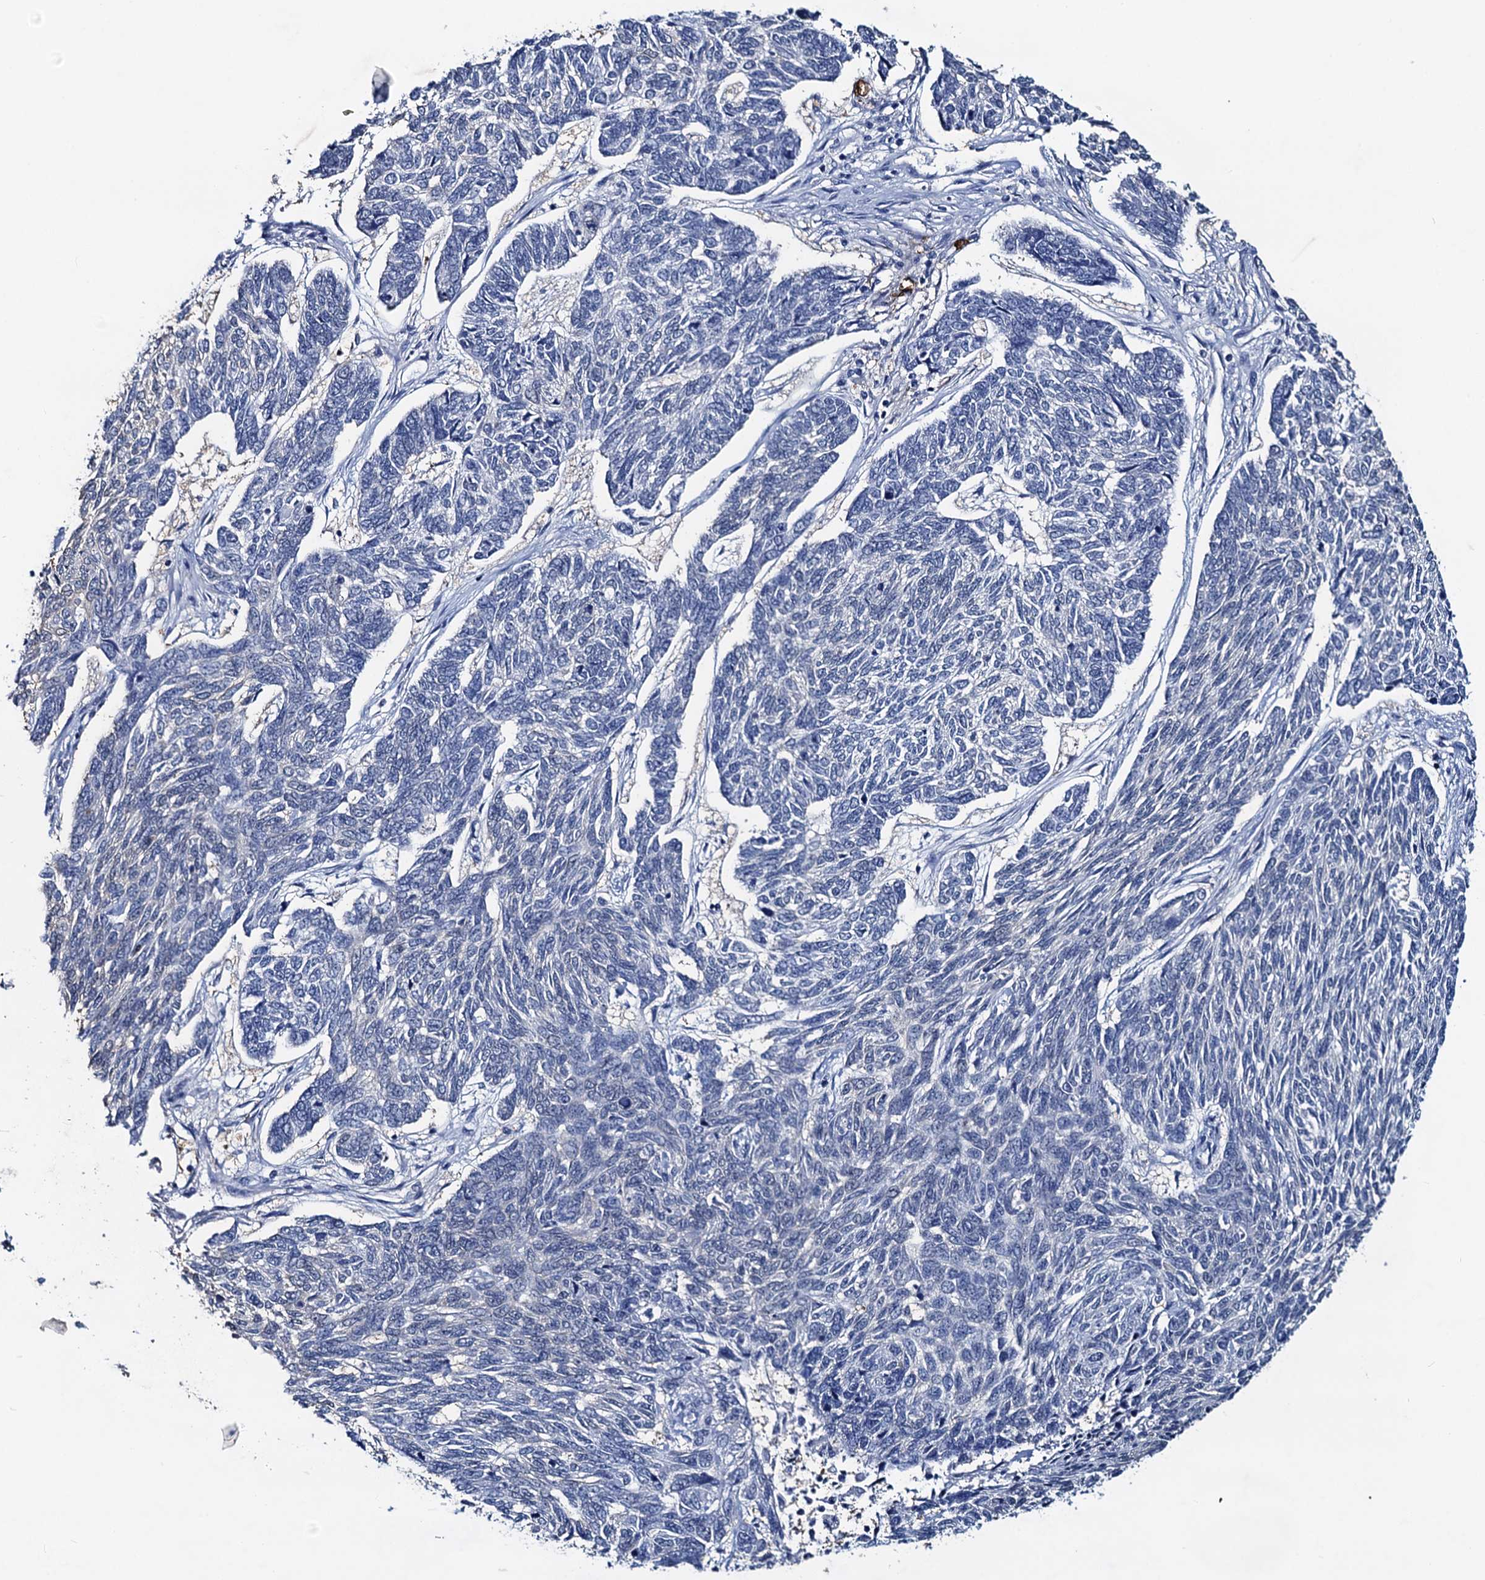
{"staining": {"intensity": "negative", "quantity": "none", "location": "none"}, "tissue": "skin cancer", "cell_type": "Tumor cells", "image_type": "cancer", "snomed": [{"axis": "morphology", "description": "Basal cell carcinoma"}, {"axis": "topography", "description": "Skin"}], "caption": "Tumor cells are negative for protein expression in human basal cell carcinoma (skin). The staining was performed using DAB to visualize the protein expression in brown, while the nuclei were stained in blue with hematoxylin (Magnification: 20x).", "gene": "RTKN2", "patient": {"sex": "female", "age": 65}}